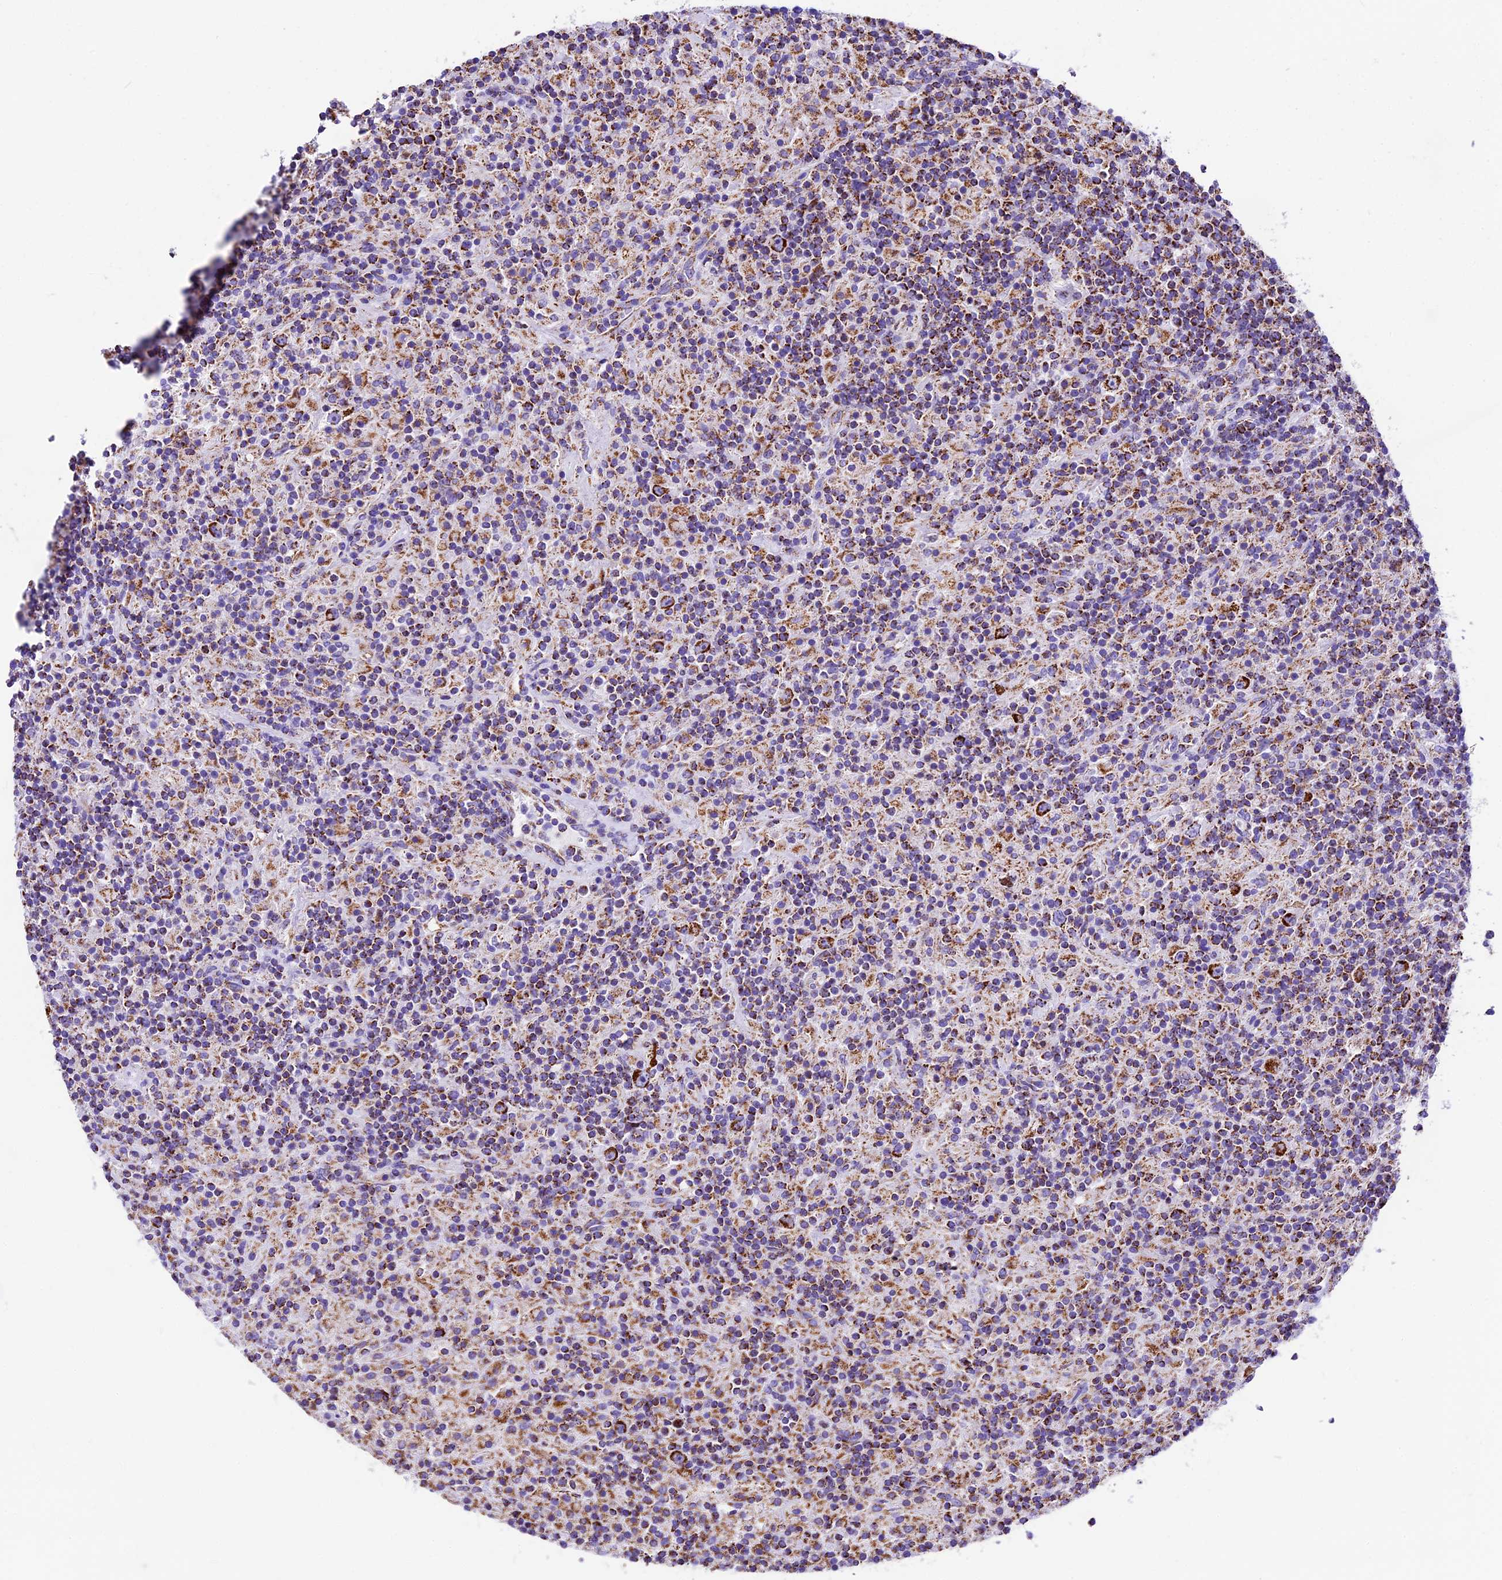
{"staining": {"intensity": "strong", "quantity": ">75%", "location": "cytoplasmic/membranous"}, "tissue": "lymphoma", "cell_type": "Tumor cells", "image_type": "cancer", "snomed": [{"axis": "morphology", "description": "Hodgkin's disease, NOS"}, {"axis": "topography", "description": "Lymph node"}], "caption": "A photomicrograph of human lymphoma stained for a protein demonstrates strong cytoplasmic/membranous brown staining in tumor cells. The staining was performed using DAB (3,3'-diaminobenzidine) to visualize the protein expression in brown, while the nuclei were stained in blue with hematoxylin (Magnification: 20x).", "gene": "DCAF5", "patient": {"sex": "male", "age": 70}}